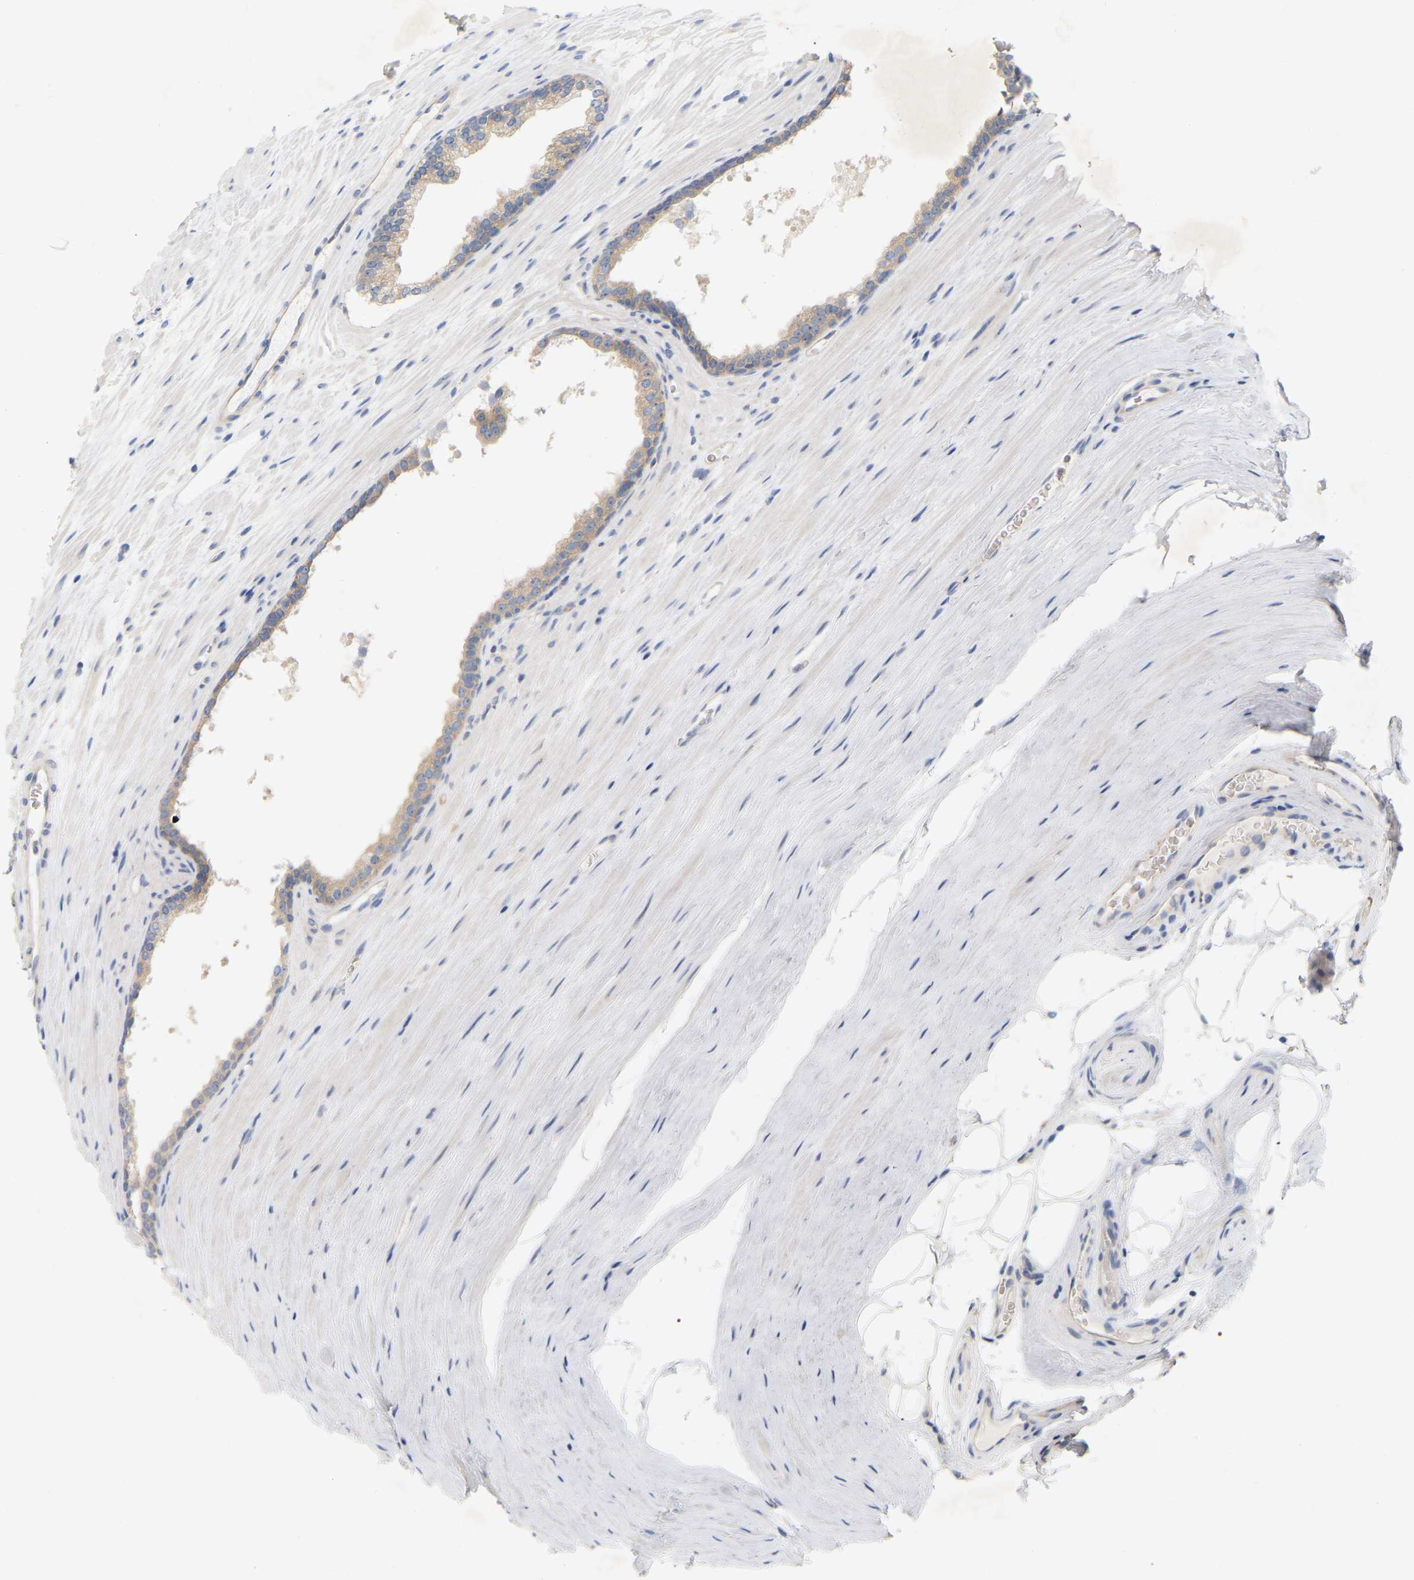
{"staining": {"intensity": "weak", "quantity": ">75%", "location": "cytoplasmic/membranous"}, "tissue": "prostate cancer", "cell_type": "Tumor cells", "image_type": "cancer", "snomed": [{"axis": "morphology", "description": "Adenocarcinoma, Low grade"}, {"axis": "topography", "description": "Prostate"}], "caption": "Prostate low-grade adenocarcinoma tissue displays weak cytoplasmic/membranous positivity in approximately >75% of tumor cells, visualized by immunohistochemistry.", "gene": "MINDY4", "patient": {"sex": "male", "age": 70}}